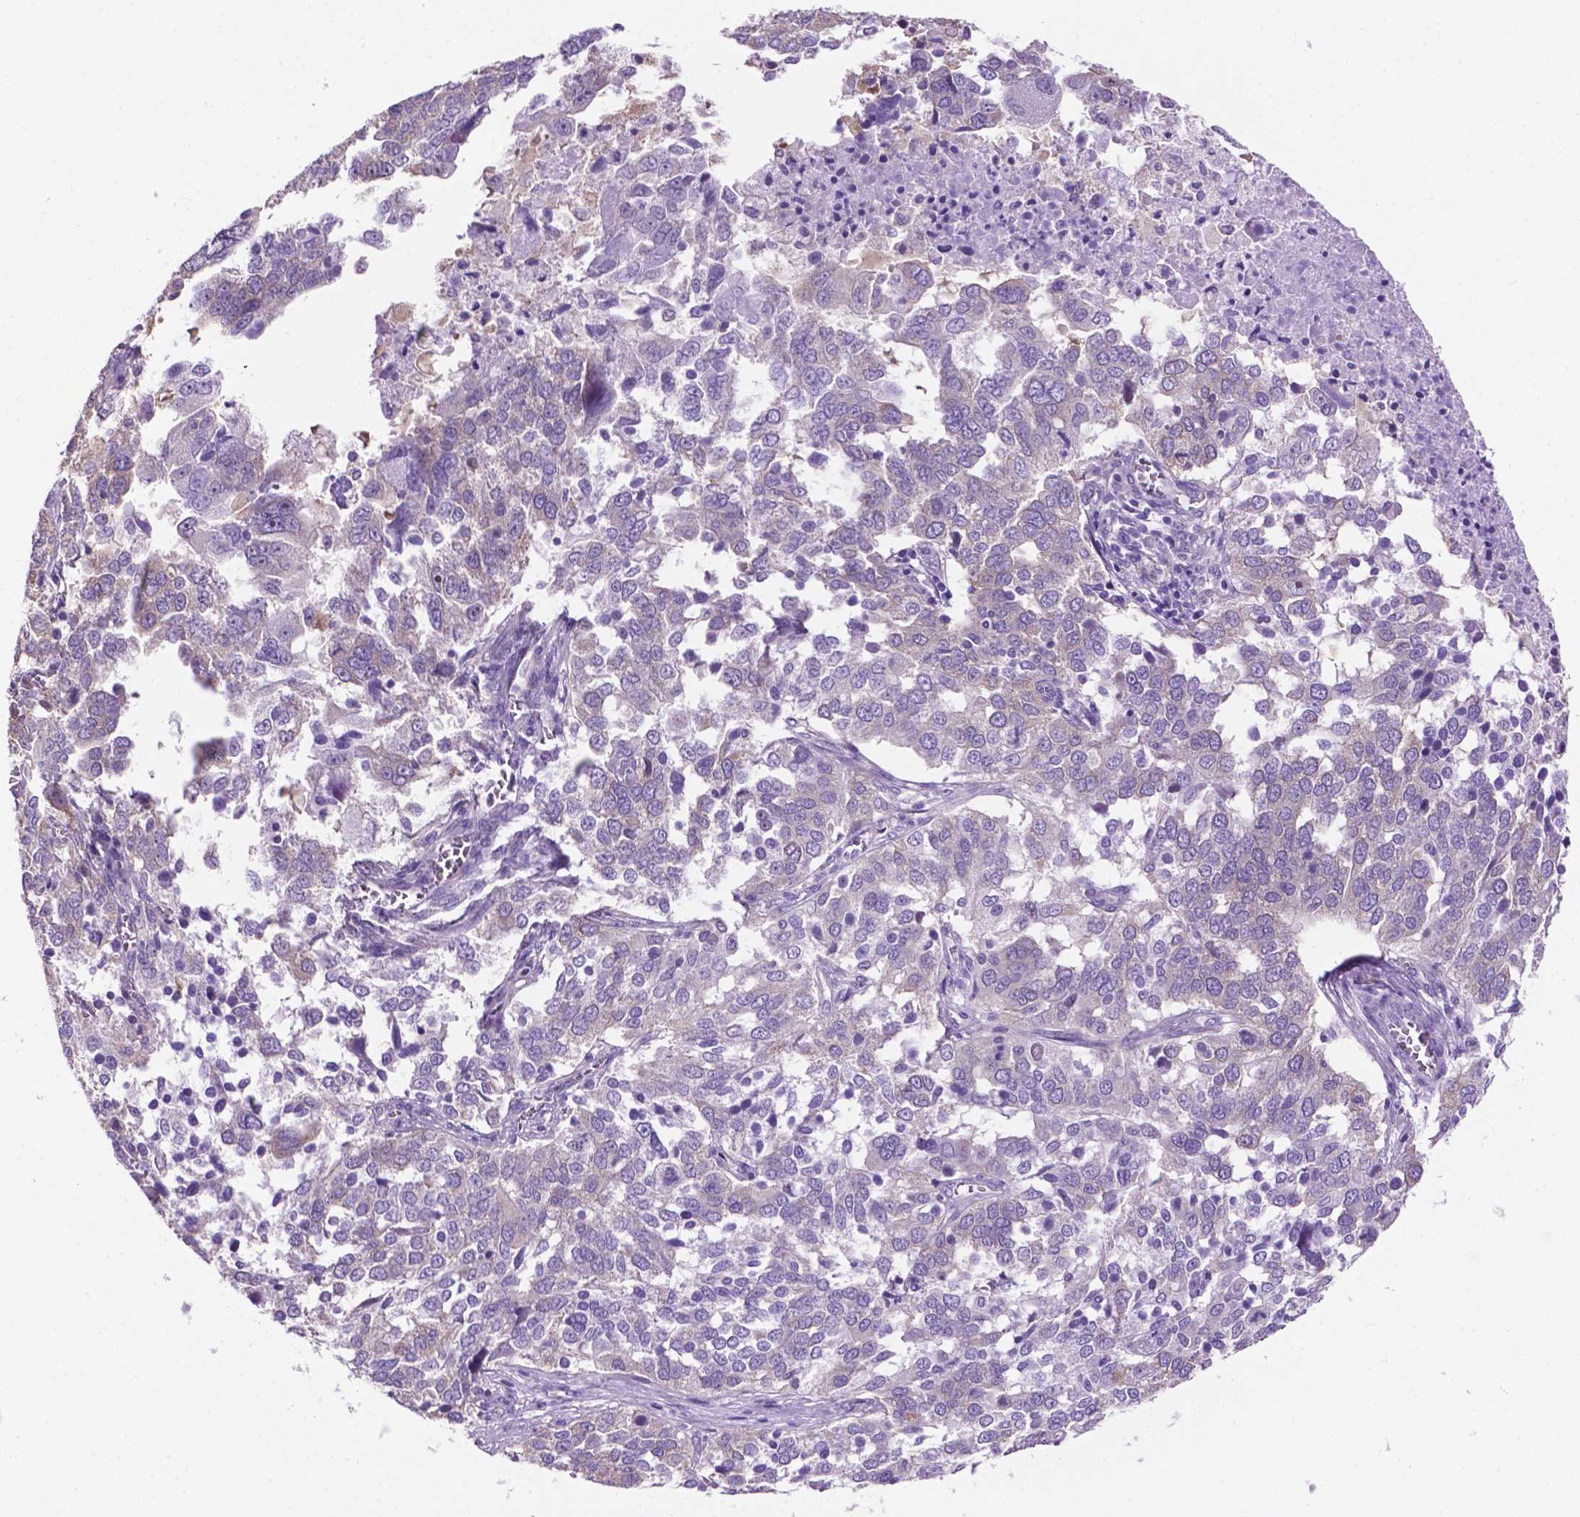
{"staining": {"intensity": "negative", "quantity": "none", "location": "none"}, "tissue": "ovarian cancer", "cell_type": "Tumor cells", "image_type": "cancer", "snomed": [{"axis": "morphology", "description": "Carcinoma, endometroid"}, {"axis": "topography", "description": "Soft tissue"}, {"axis": "topography", "description": "Ovary"}], "caption": "Micrograph shows no protein expression in tumor cells of ovarian cancer (endometroid carcinoma) tissue.", "gene": "SPDYA", "patient": {"sex": "female", "age": 52}}